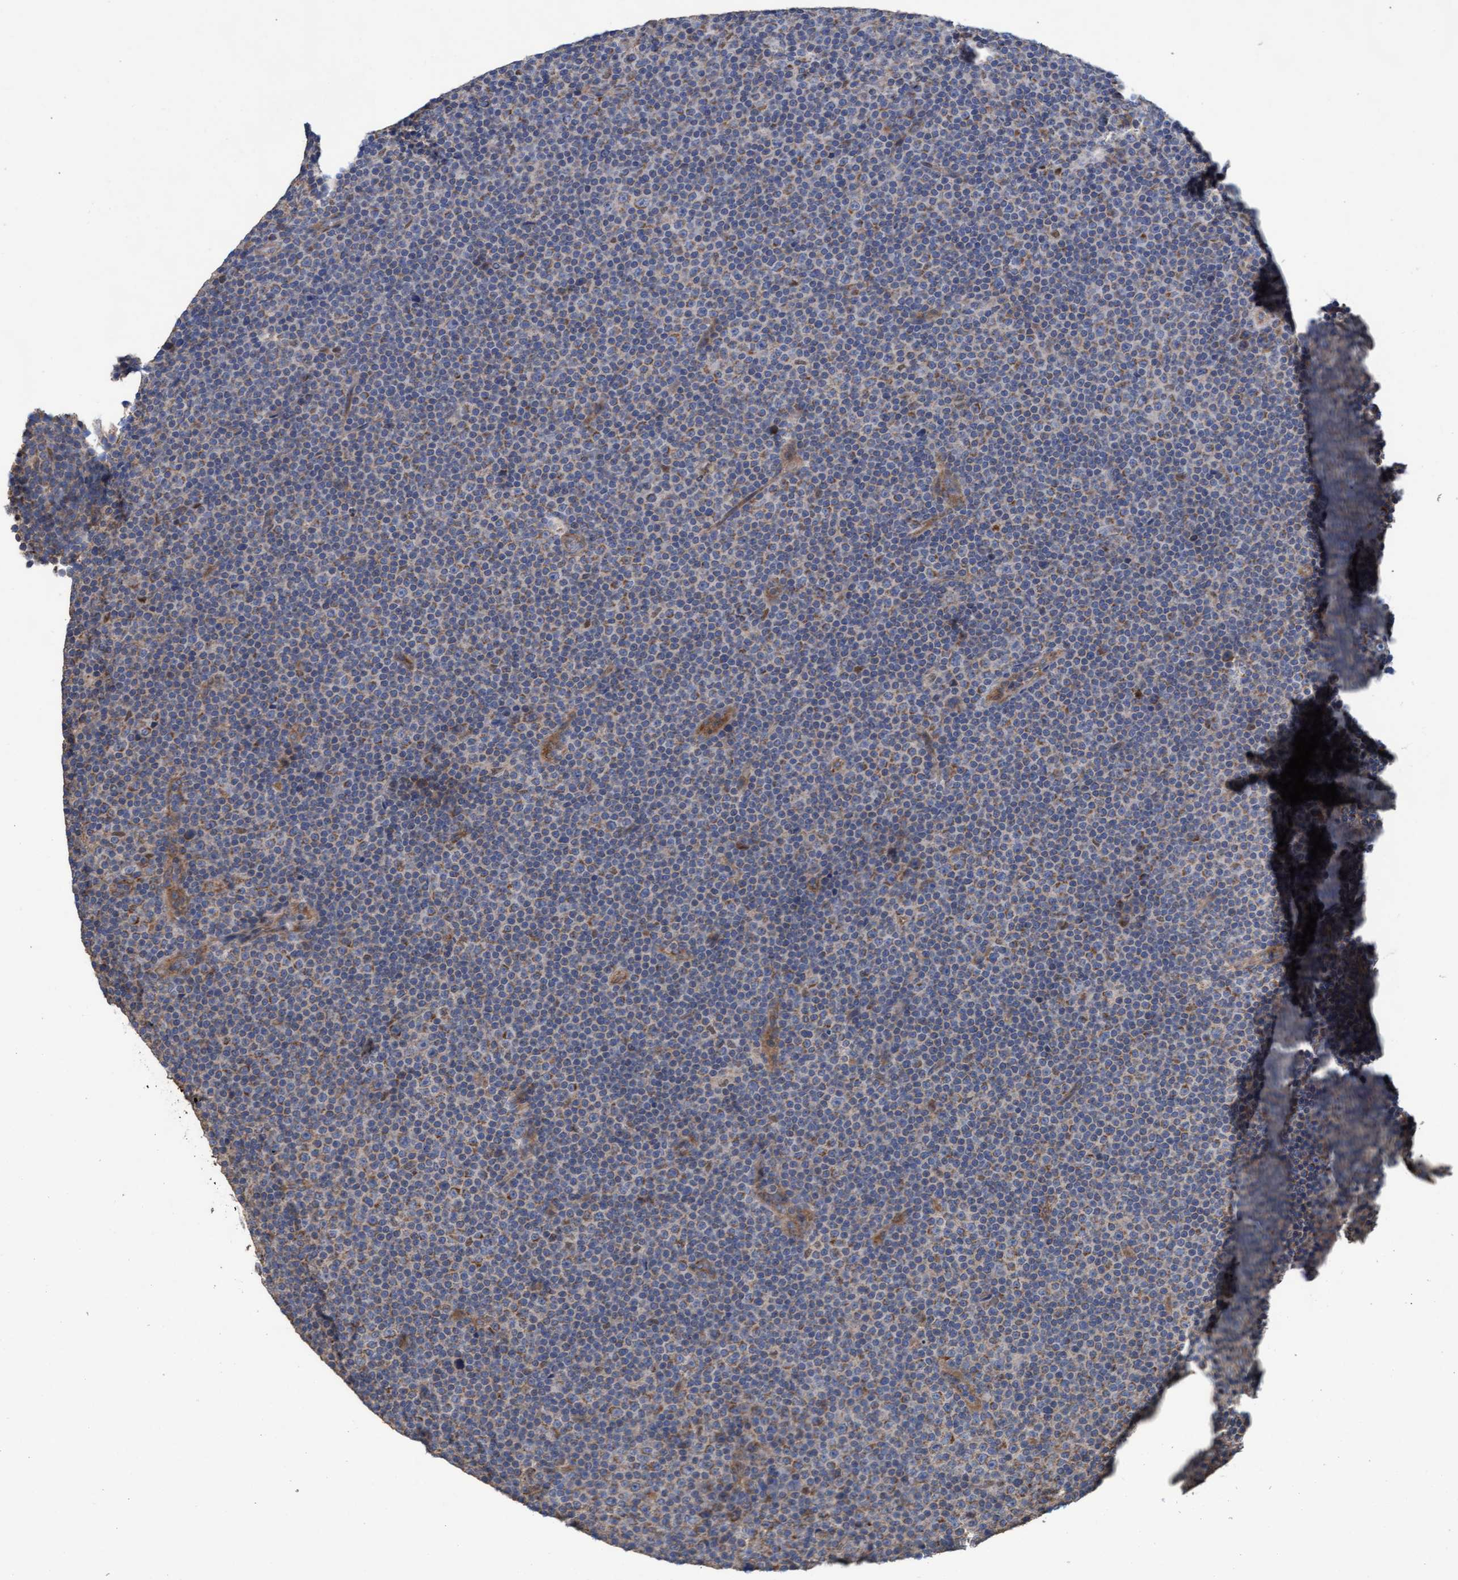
{"staining": {"intensity": "weak", "quantity": "25%-75%", "location": "cytoplasmic/membranous"}, "tissue": "lymphoma", "cell_type": "Tumor cells", "image_type": "cancer", "snomed": [{"axis": "morphology", "description": "Malignant lymphoma, non-Hodgkin's type, Low grade"}, {"axis": "topography", "description": "Lymph node"}], "caption": "A brown stain shows weak cytoplasmic/membranous positivity of a protein in human malignant lymphoma, non-Hodgkin's type (low-grade) tumor cells.", "gene": "MRPL38", "patient": {"sex": "female", "age": 67}}